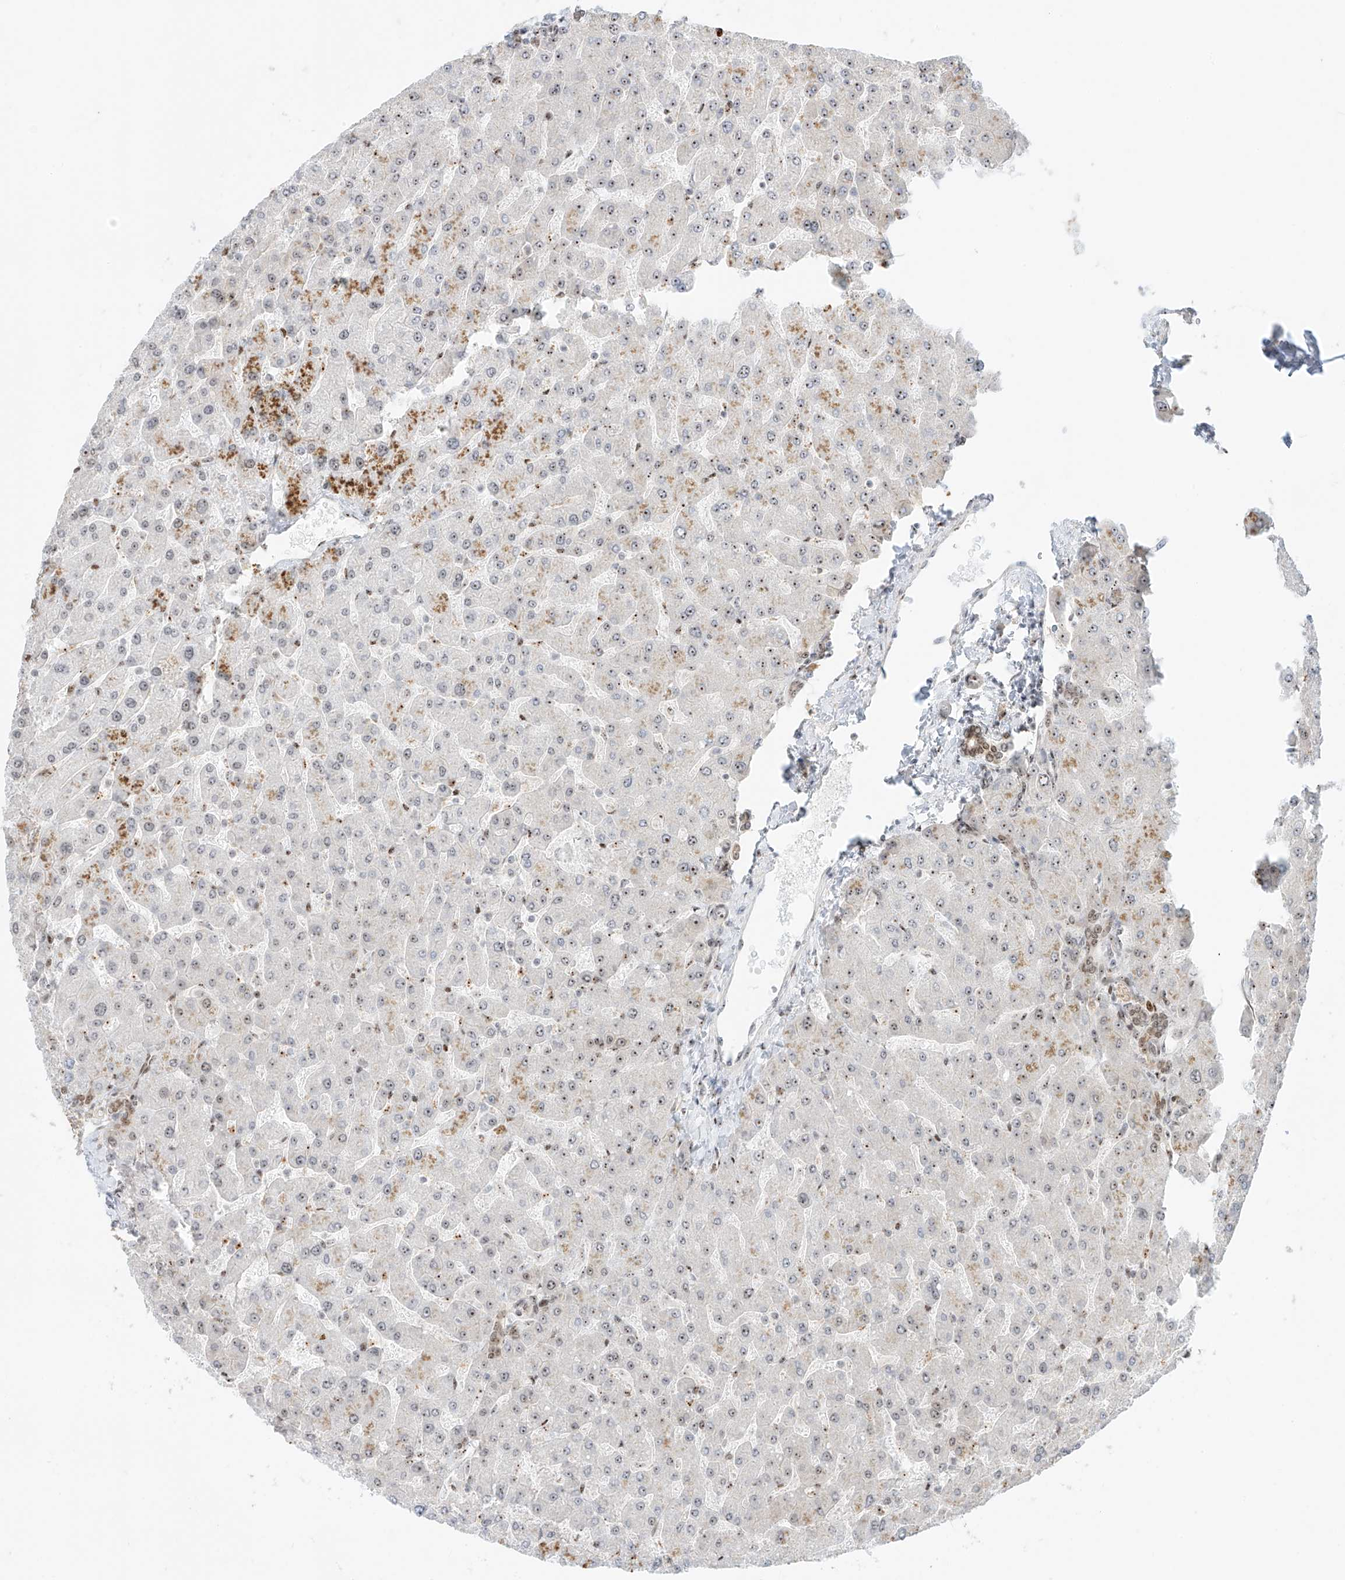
{"staining": {"intensity": "weak", "quantity": ">75%", "location": "cytoplasmic/membranous,nuclear"}, "tissue": "liver", "cell_type": "Cholangiocytes", "image_type": "normal", "snomed": [{"axis": "morphology", "description": "Normal tissue, NOS"}, {"axis": "topography", "description": "Liver"}], "caption": "Immunohistochemistry (IHC) (DAB) staining of normal human liver shows weak cytoplasmic/membranous,nuclear protein expression in approximately >75% of cholangiocytes.", "gene": "ZNF512", "patient": {"sex": "male", "age": 55}}